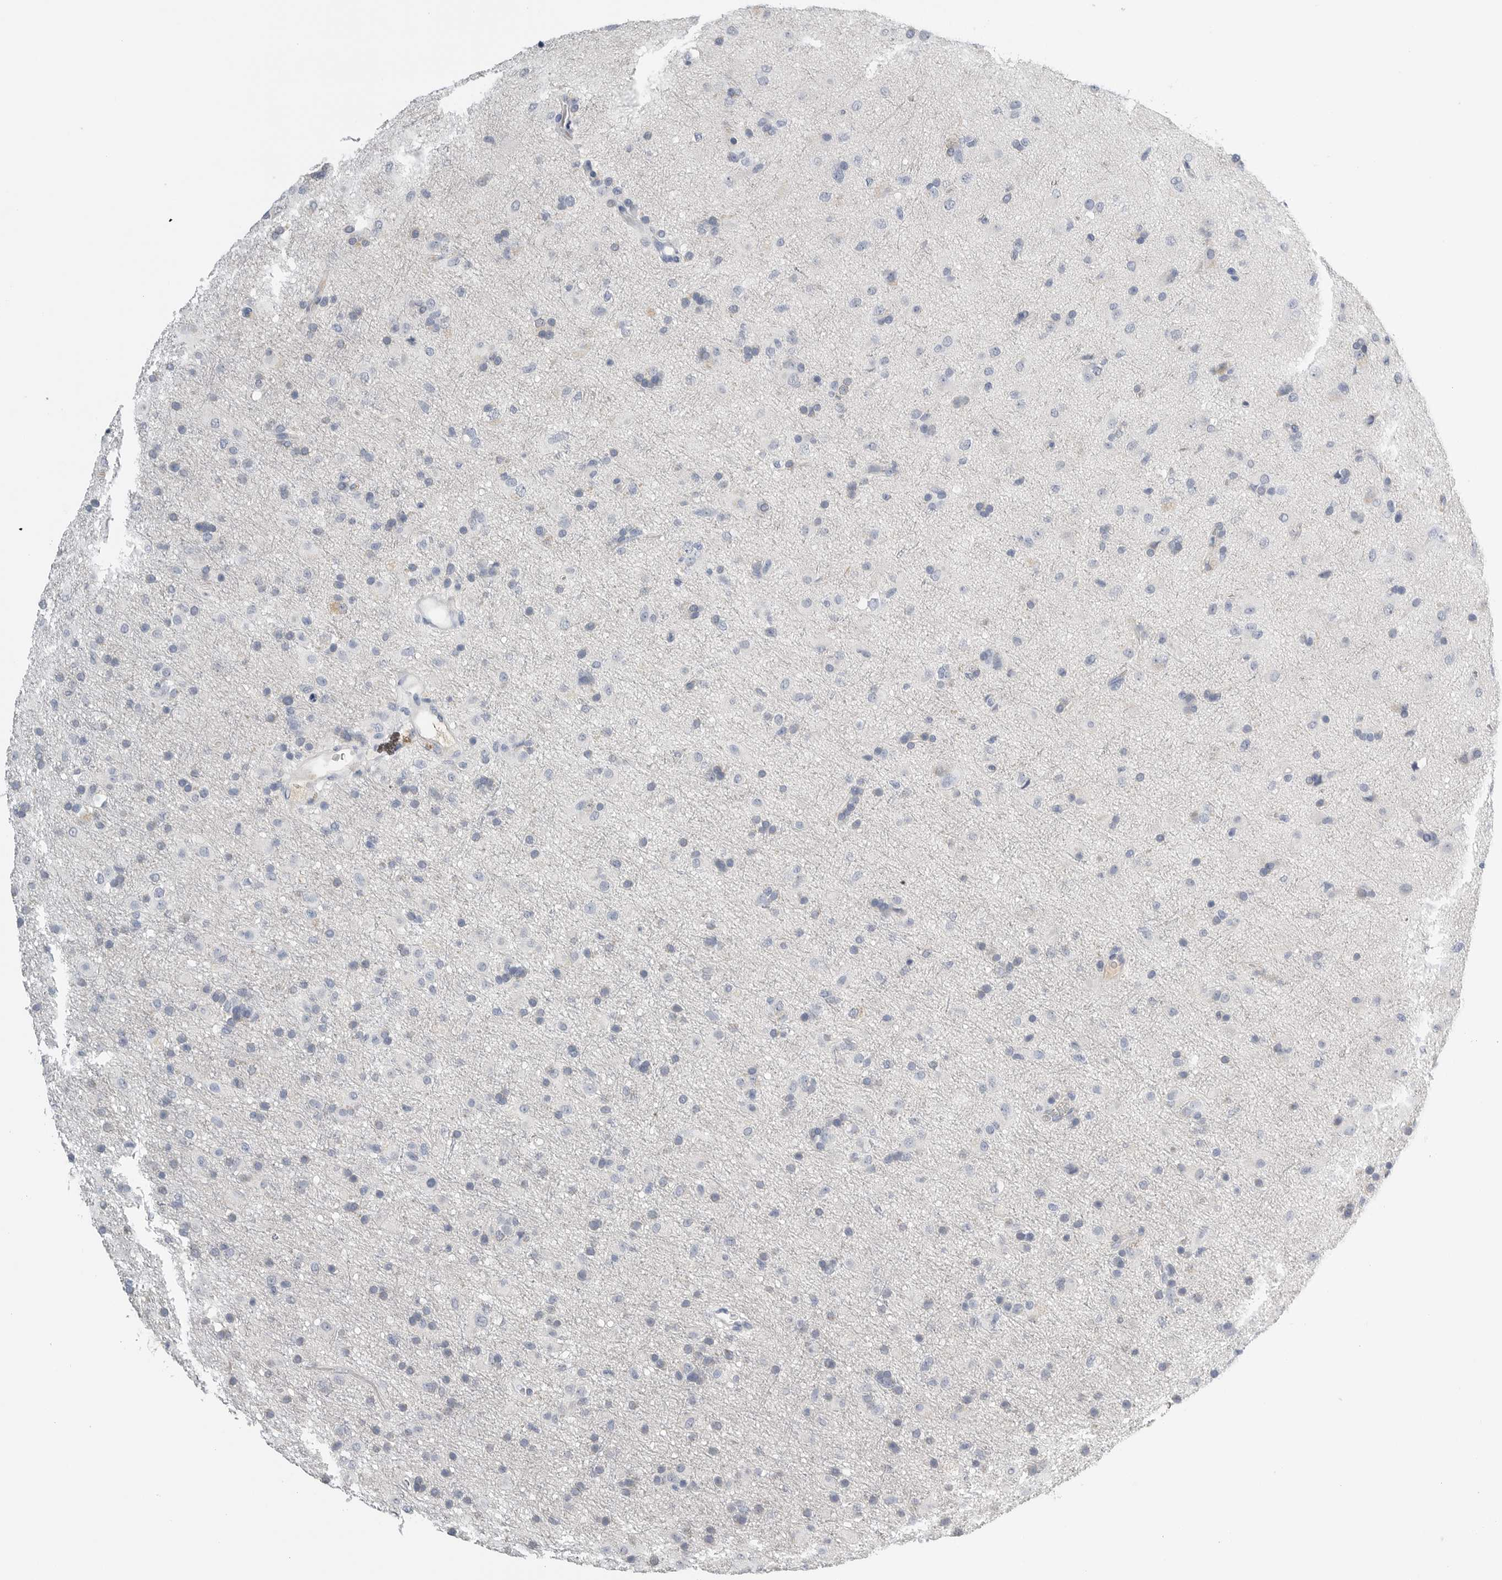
{"staining": {"intensity": "negative", "quantity": "none", "location": "none"}, "tissue": "glioma", "cell_type": "Tumor cells", "image_type": "cancer", "snomed": [{"axis": "morphology", "description": "Glioma, malignant, Low grade"}, {"axis": "topography", "description": "Brain"}], "caption": "Immunohistochemistry (IHC) image of human glioma stained for a protein (brown), which shows no staining in tumor cells.", "gene": "FABP6", "patient": {"sex": "male", "age": 65}}